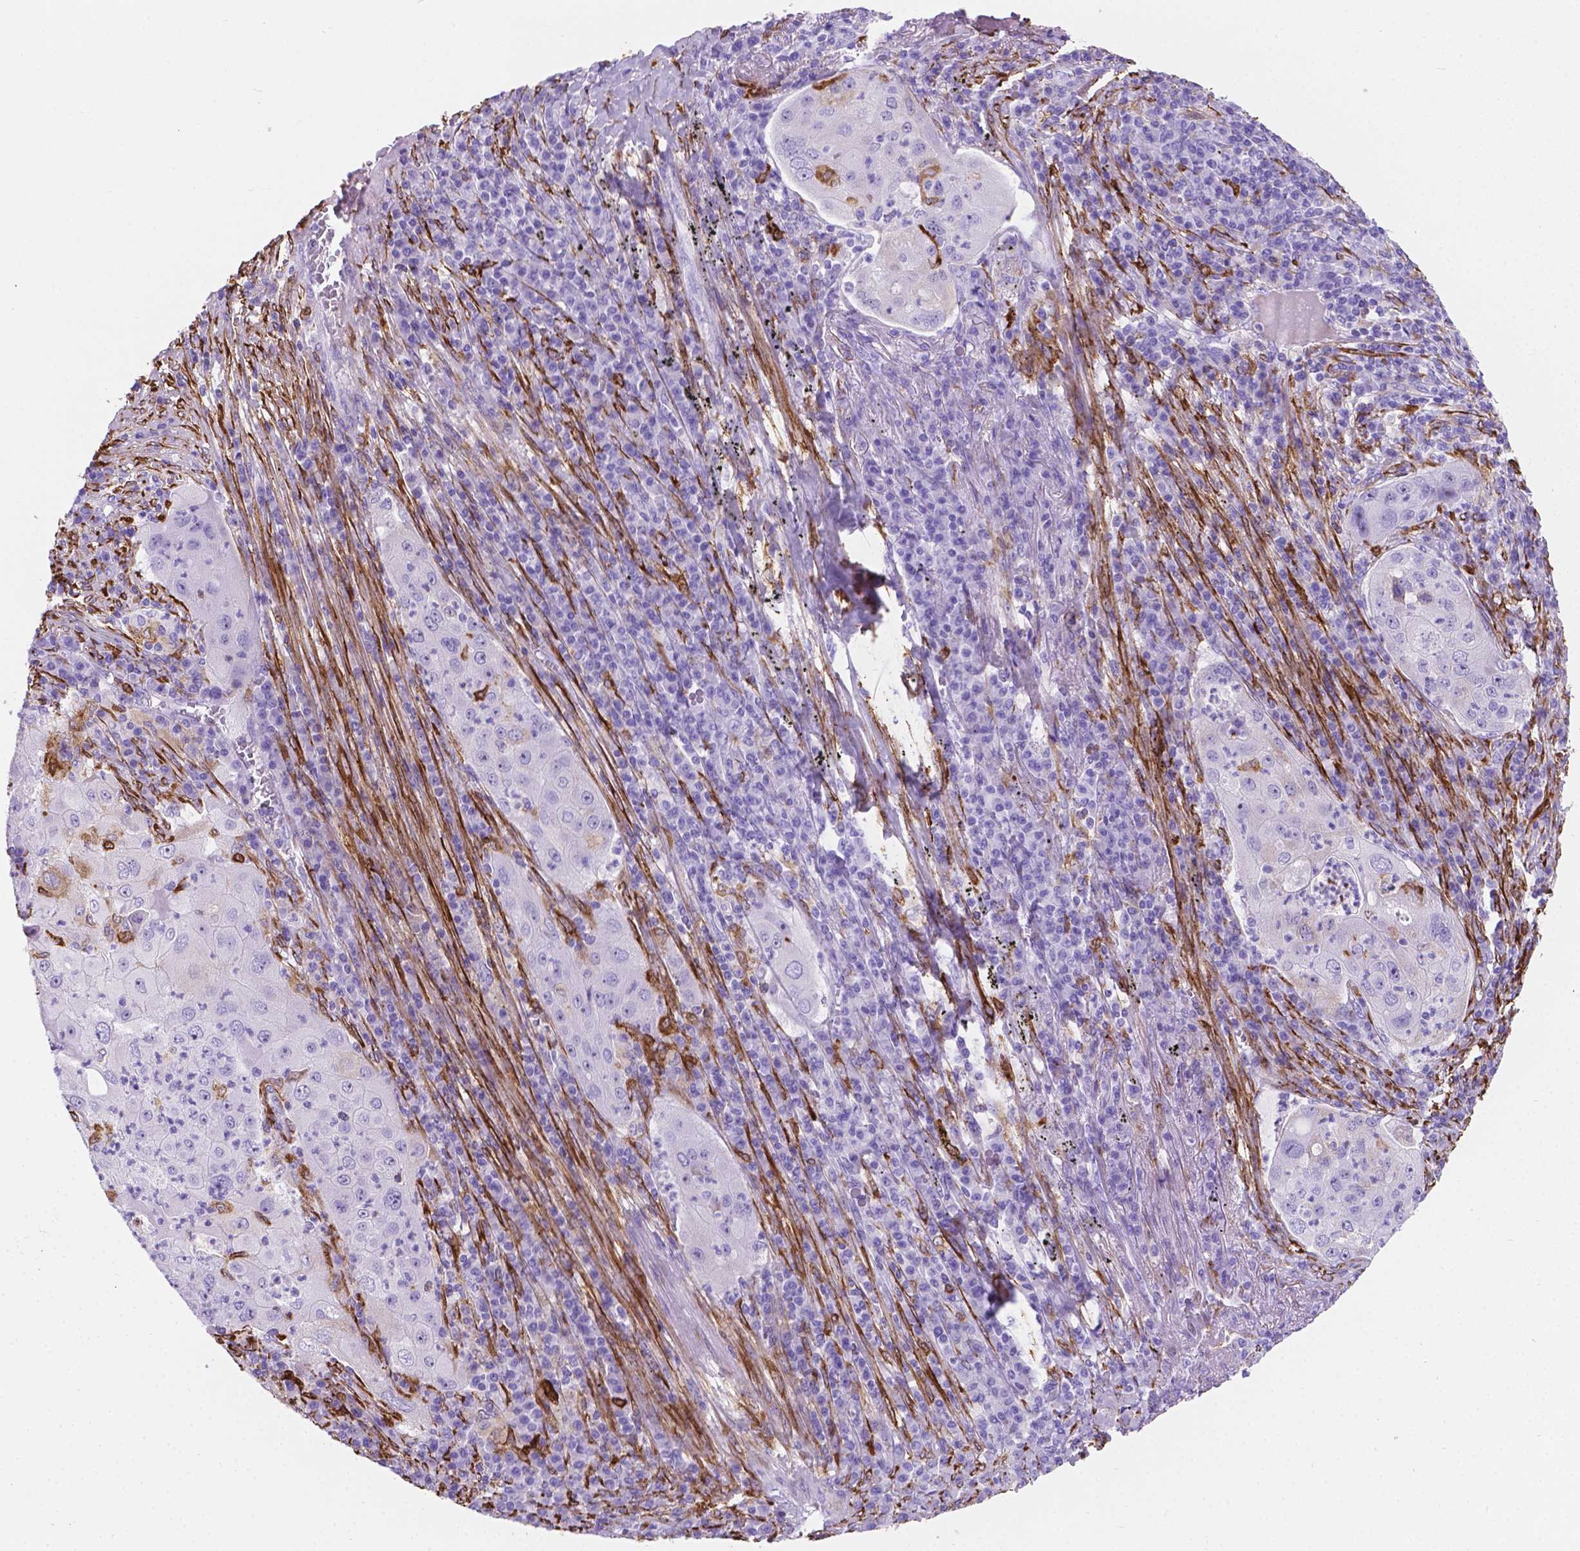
{"staining": {"intensity": "strong", "quantity": "<25%", "location": "cytoplasmic/membranous"}, "tissue": "lung cancer", "cell_type": "Tumor cells", "image_type": "cancer", "snomed": [{"axis": "morphology", "description": "Squamous cell carcinoma, NOS"}, {"axis": "topography", "description": "Lung"}], "caption": "Protein staining shows strong cytoplasmic/membranous expression in approximately <25% of tumor cells in lung cancer.", "gene": "MACF1", "patient": {"sex": "female", "age": 59}}